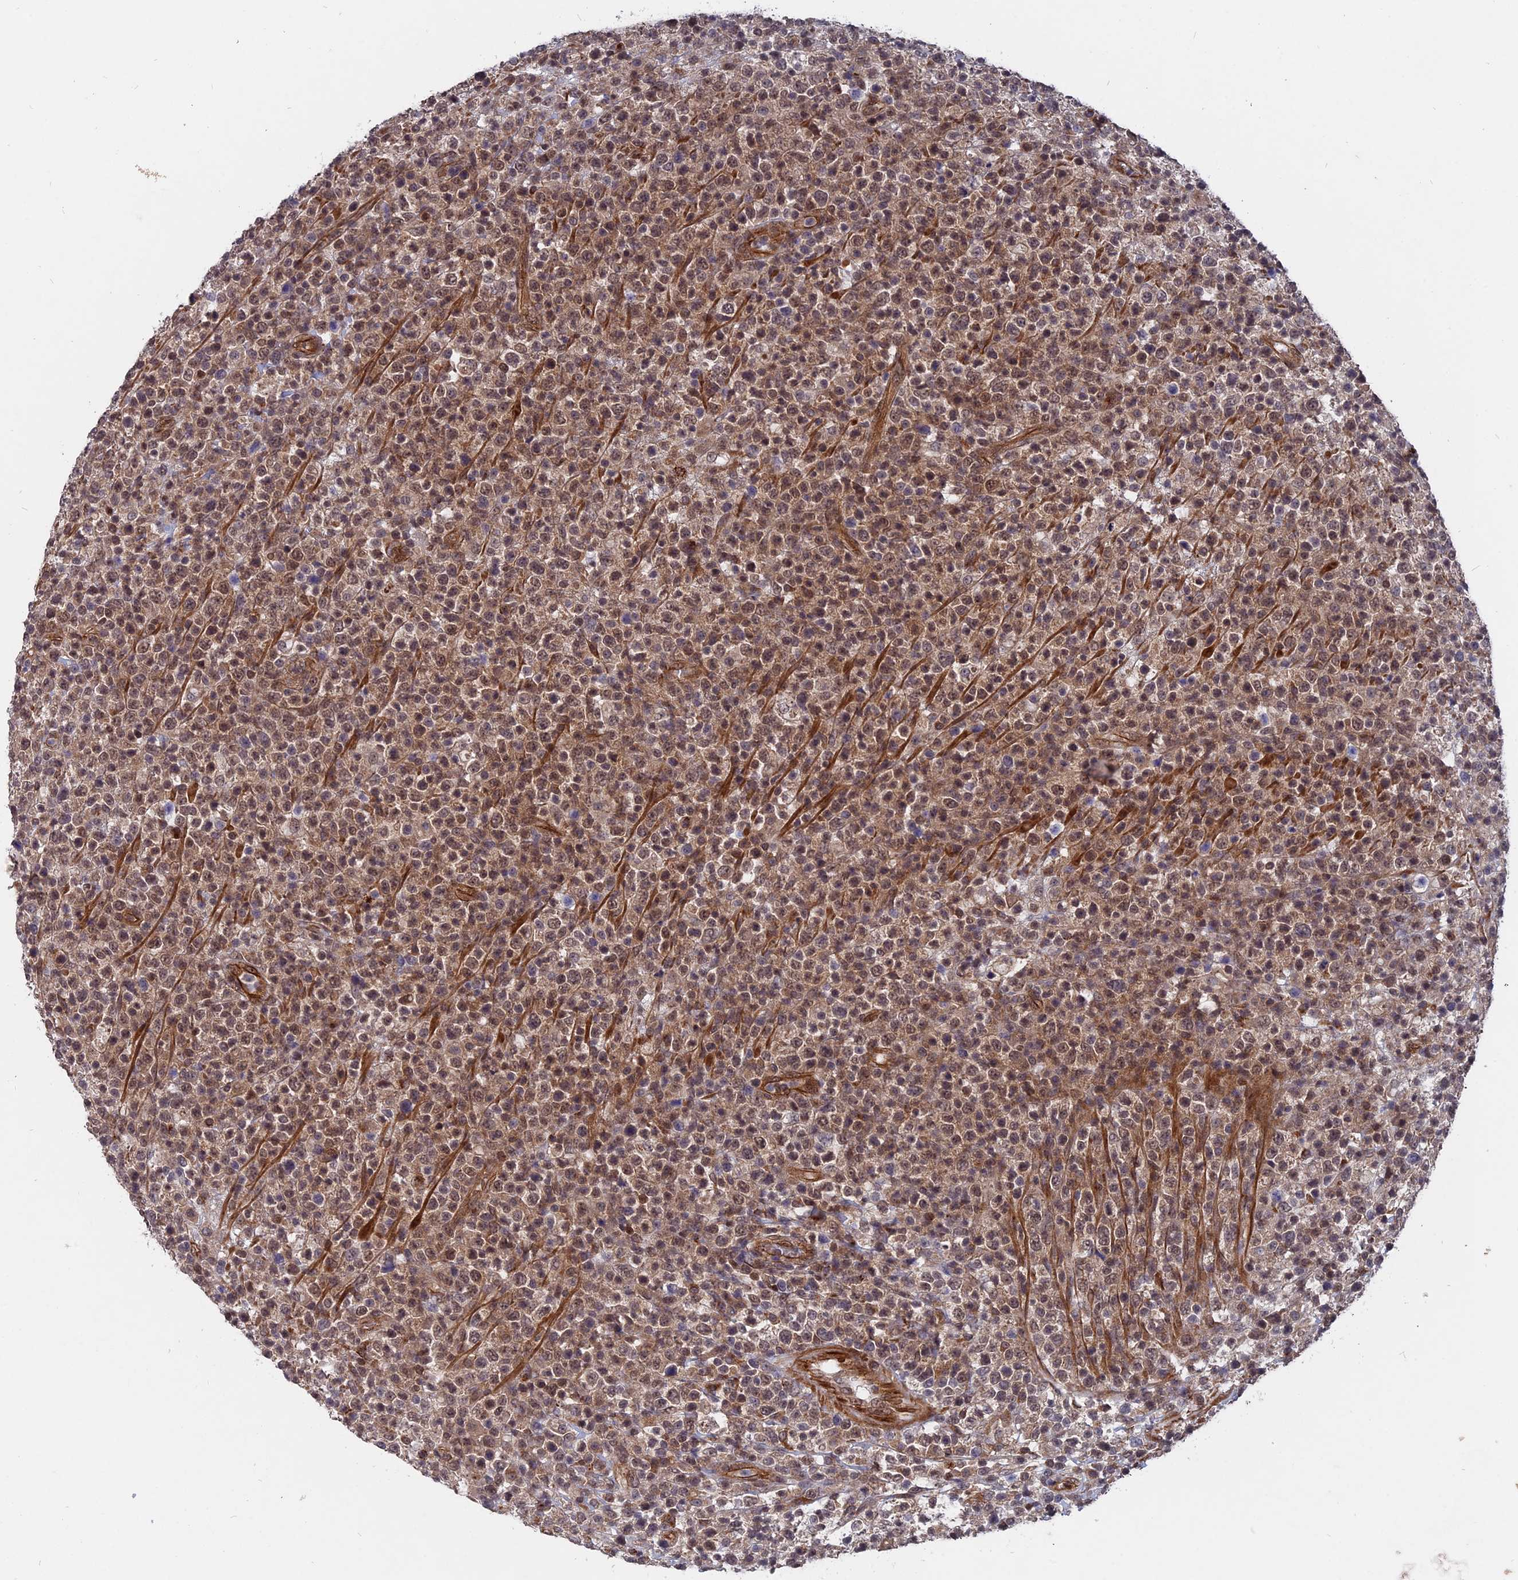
{"staining": {"intensity": "moderate", "quantity": ">75%", "location": "cytoplasmic/membranous,nuclear"}, "tissue": "lymphoma", "cell_type": "Tumor cells", "image_type": "cancer", "snomed": [{"axis": "morphology", "description": "Malignant lymphoma, non-Hodgkin's type, High grade"}, {"axis": "topography", "description": "Colon"}], "caption": "Immunohistochemical staining of high-grade malignant lymphoma, non-Hodgkin's type exhibits moderate cytoplasmic/membranous and nuclear protein positivity in about >75% of tumor cells.", "gene": "NOSIP", "patient": {"sex": "female", "age": 53}}